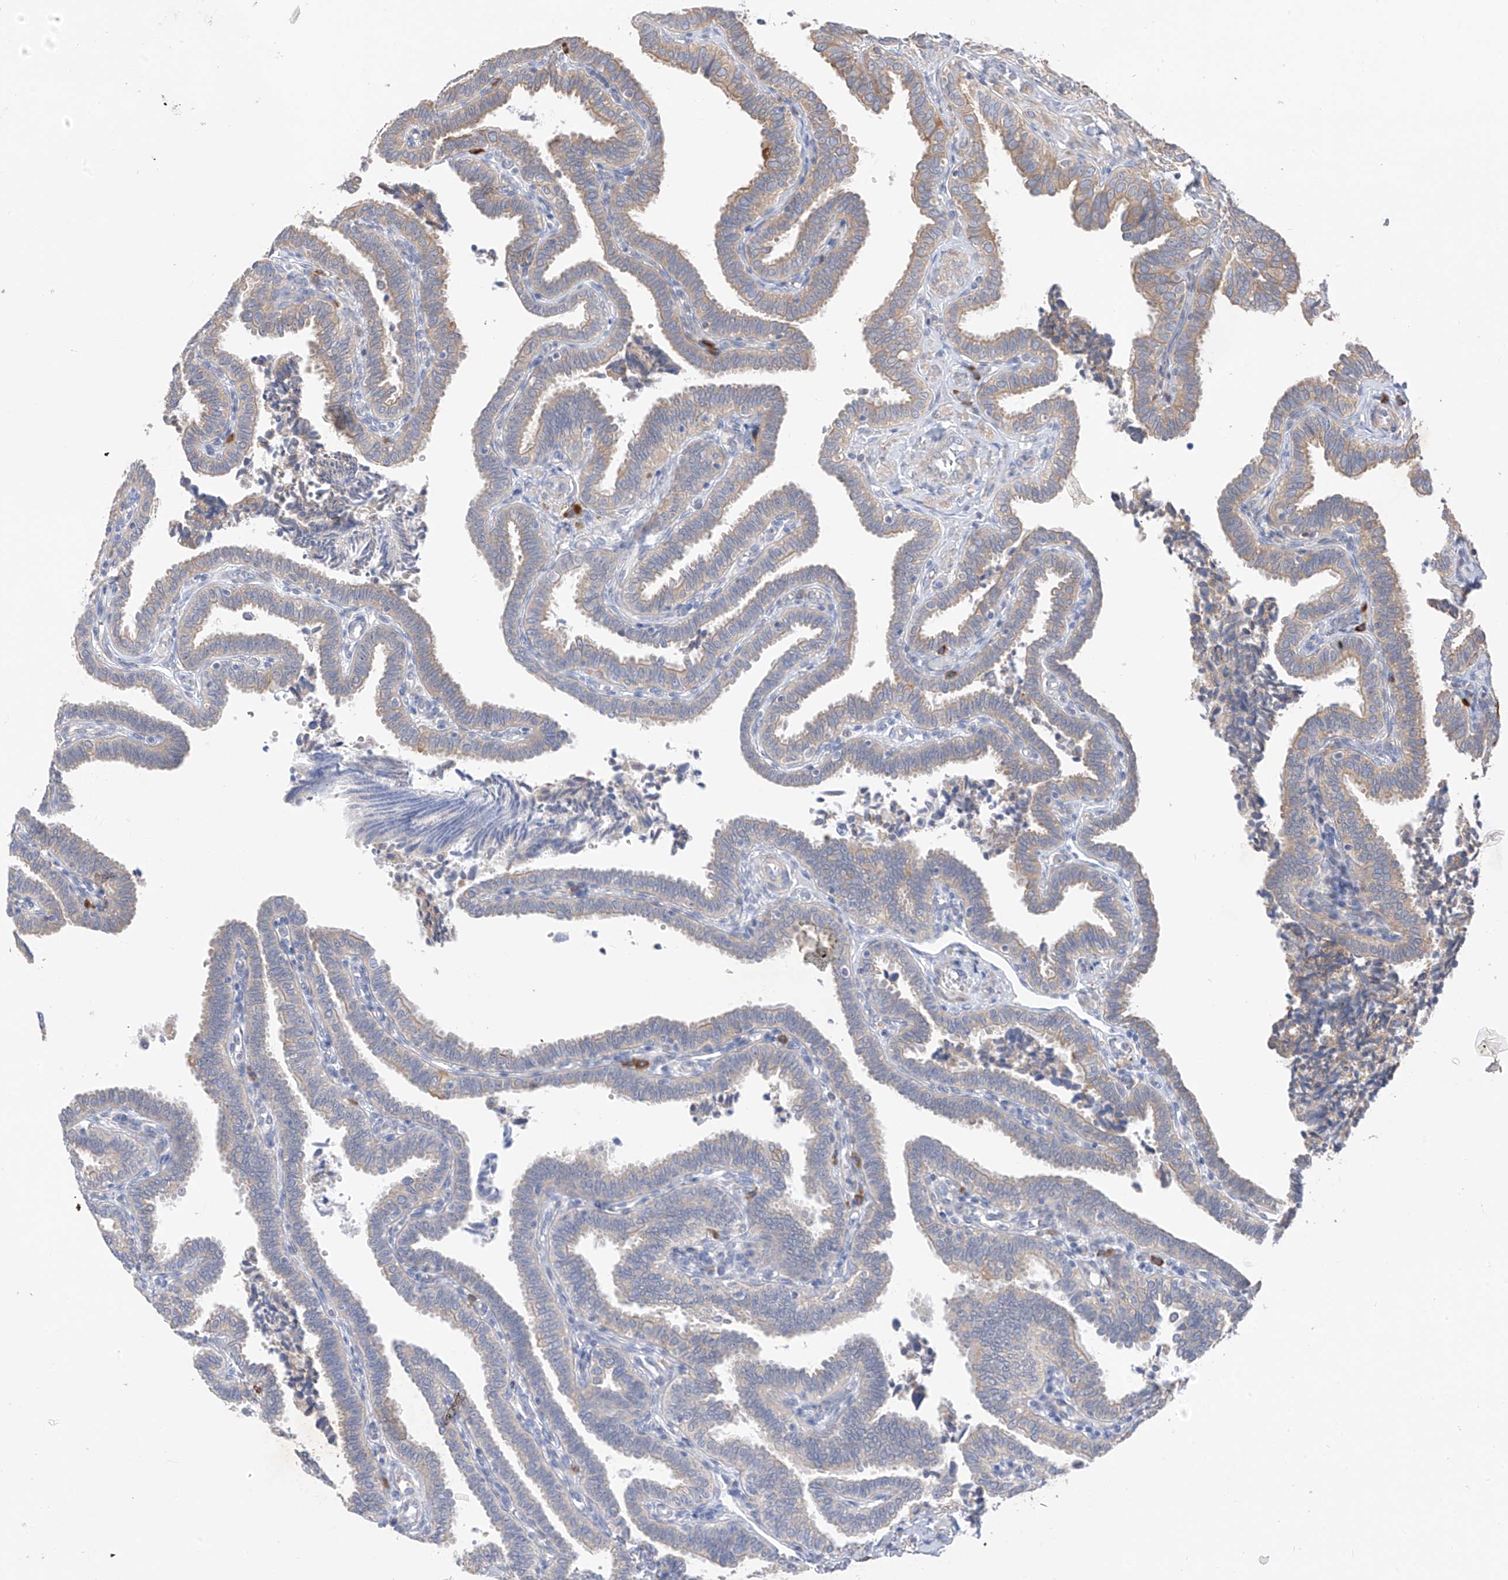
{"staining": {"intensity": "moderate", "quantity": "25%-75%", "location": "cytoplasmic/membranous"}, "tissue": "fallopian tube", "cell_type": "Glandular cells", "image_type": "normal", "snomed": [{"axis": "morphology", "description": "Normal tissue, NOS"}, {"axis": "topography", "description": "Fallopian tube"}], "caption": "IHC of unremarkable fallopian tube reveals medium levels of moderate cytoplasmic/membranous staining in approximately 25%-75% of glandular cells.", "gene": "REC8", "patient": {"sex": "female", "age": 39}}